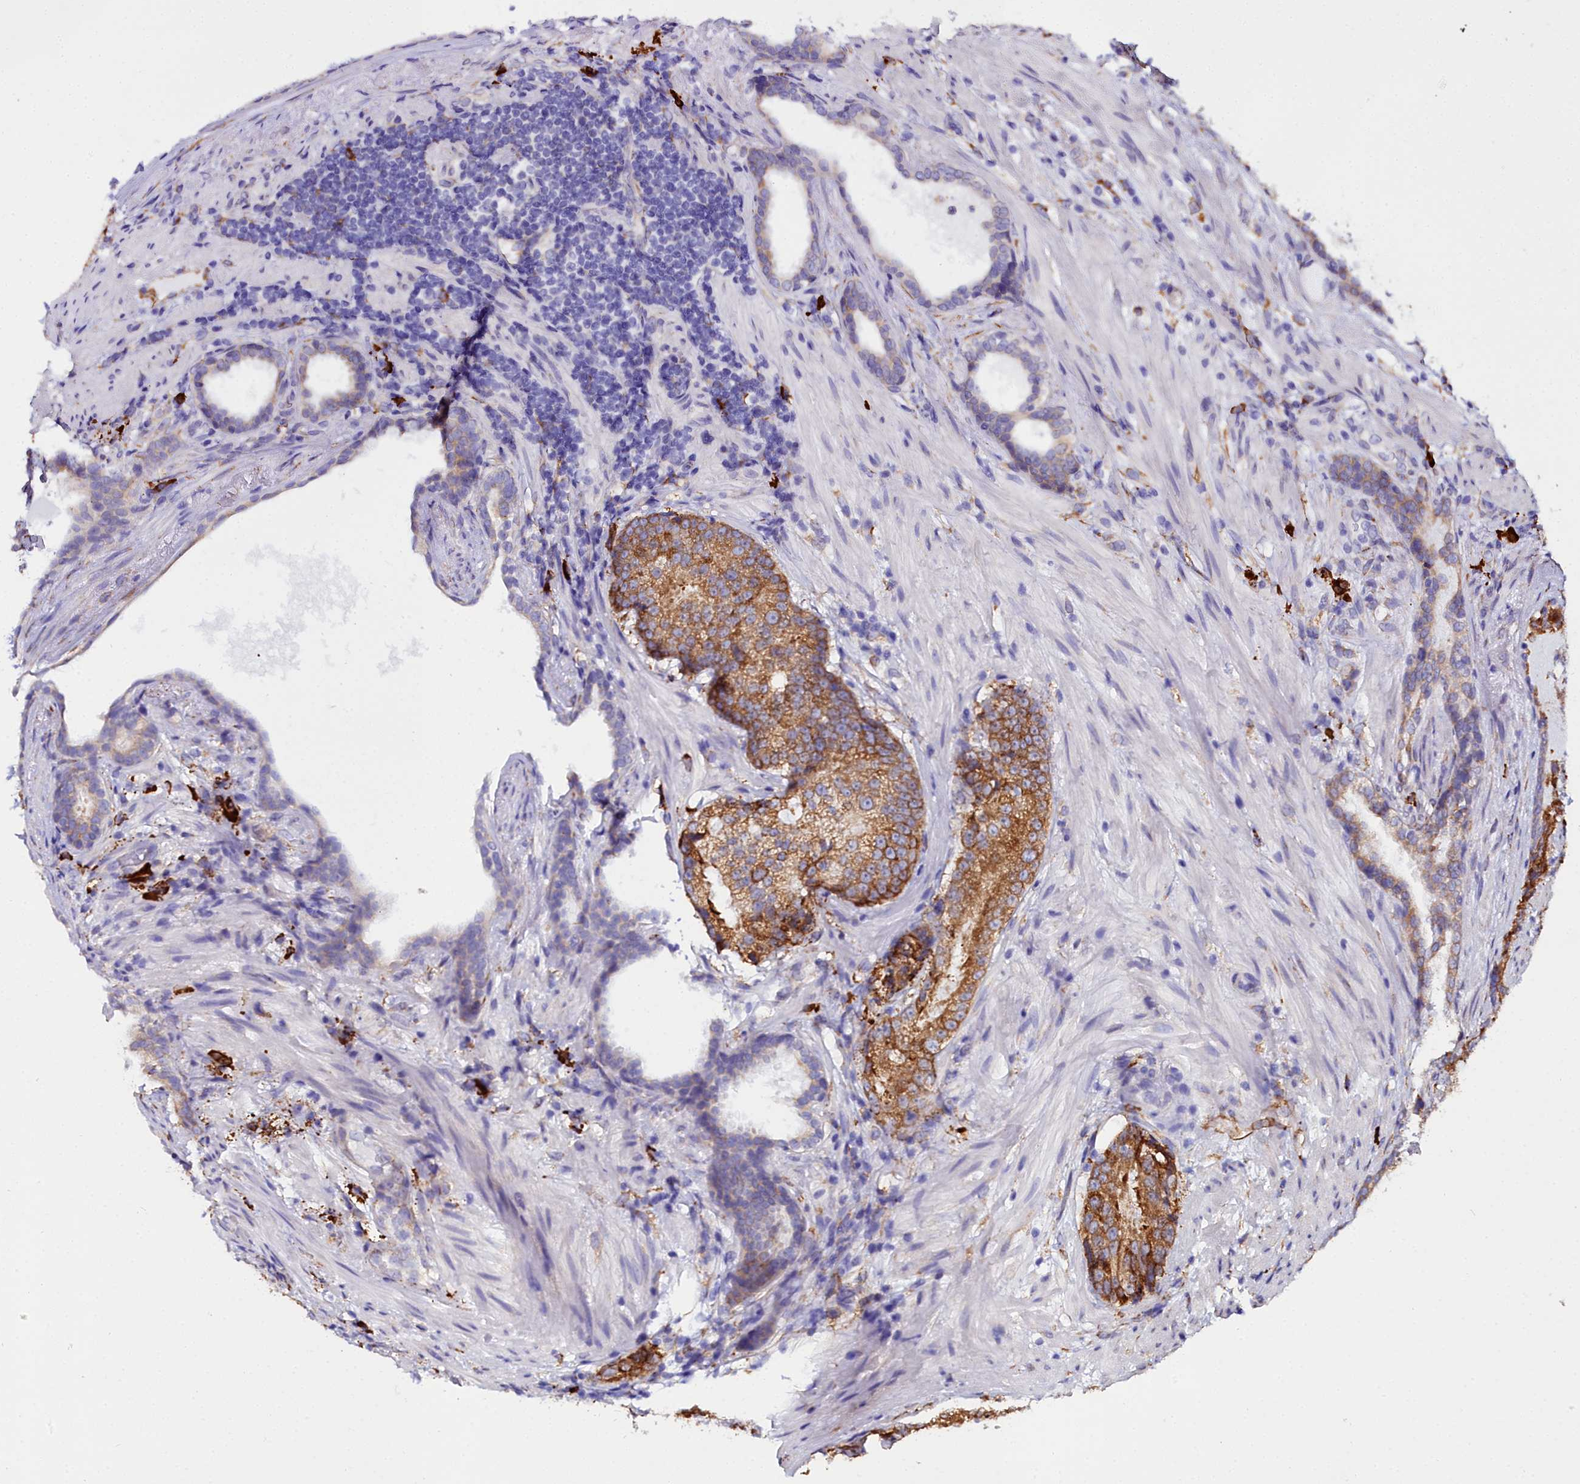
{"staining": {"intensity": "moderate", "quantity": ">75%", "location": "cytoplasmic/membranous"}, "tissue": "prostate cancer", "cell_type": "Tumor cells", "image_type": "cancer", "snomed": [{"axis": "morphology", "description": "Adenocarcinoma, High grade"}, {"axis": "topography", "description": "Prostate"}], "caption": "DAB (3,3'-diaminobenzidine) immunohistochemical staining of prostate cancer (high-grade adenocarcinoma) exhibits moderate cytoplasmic/membranous protein positivity in approximately >75% of tumor cells.", "gene": "TXNDC5", "patient": {"sex": "male", "age": 67}}